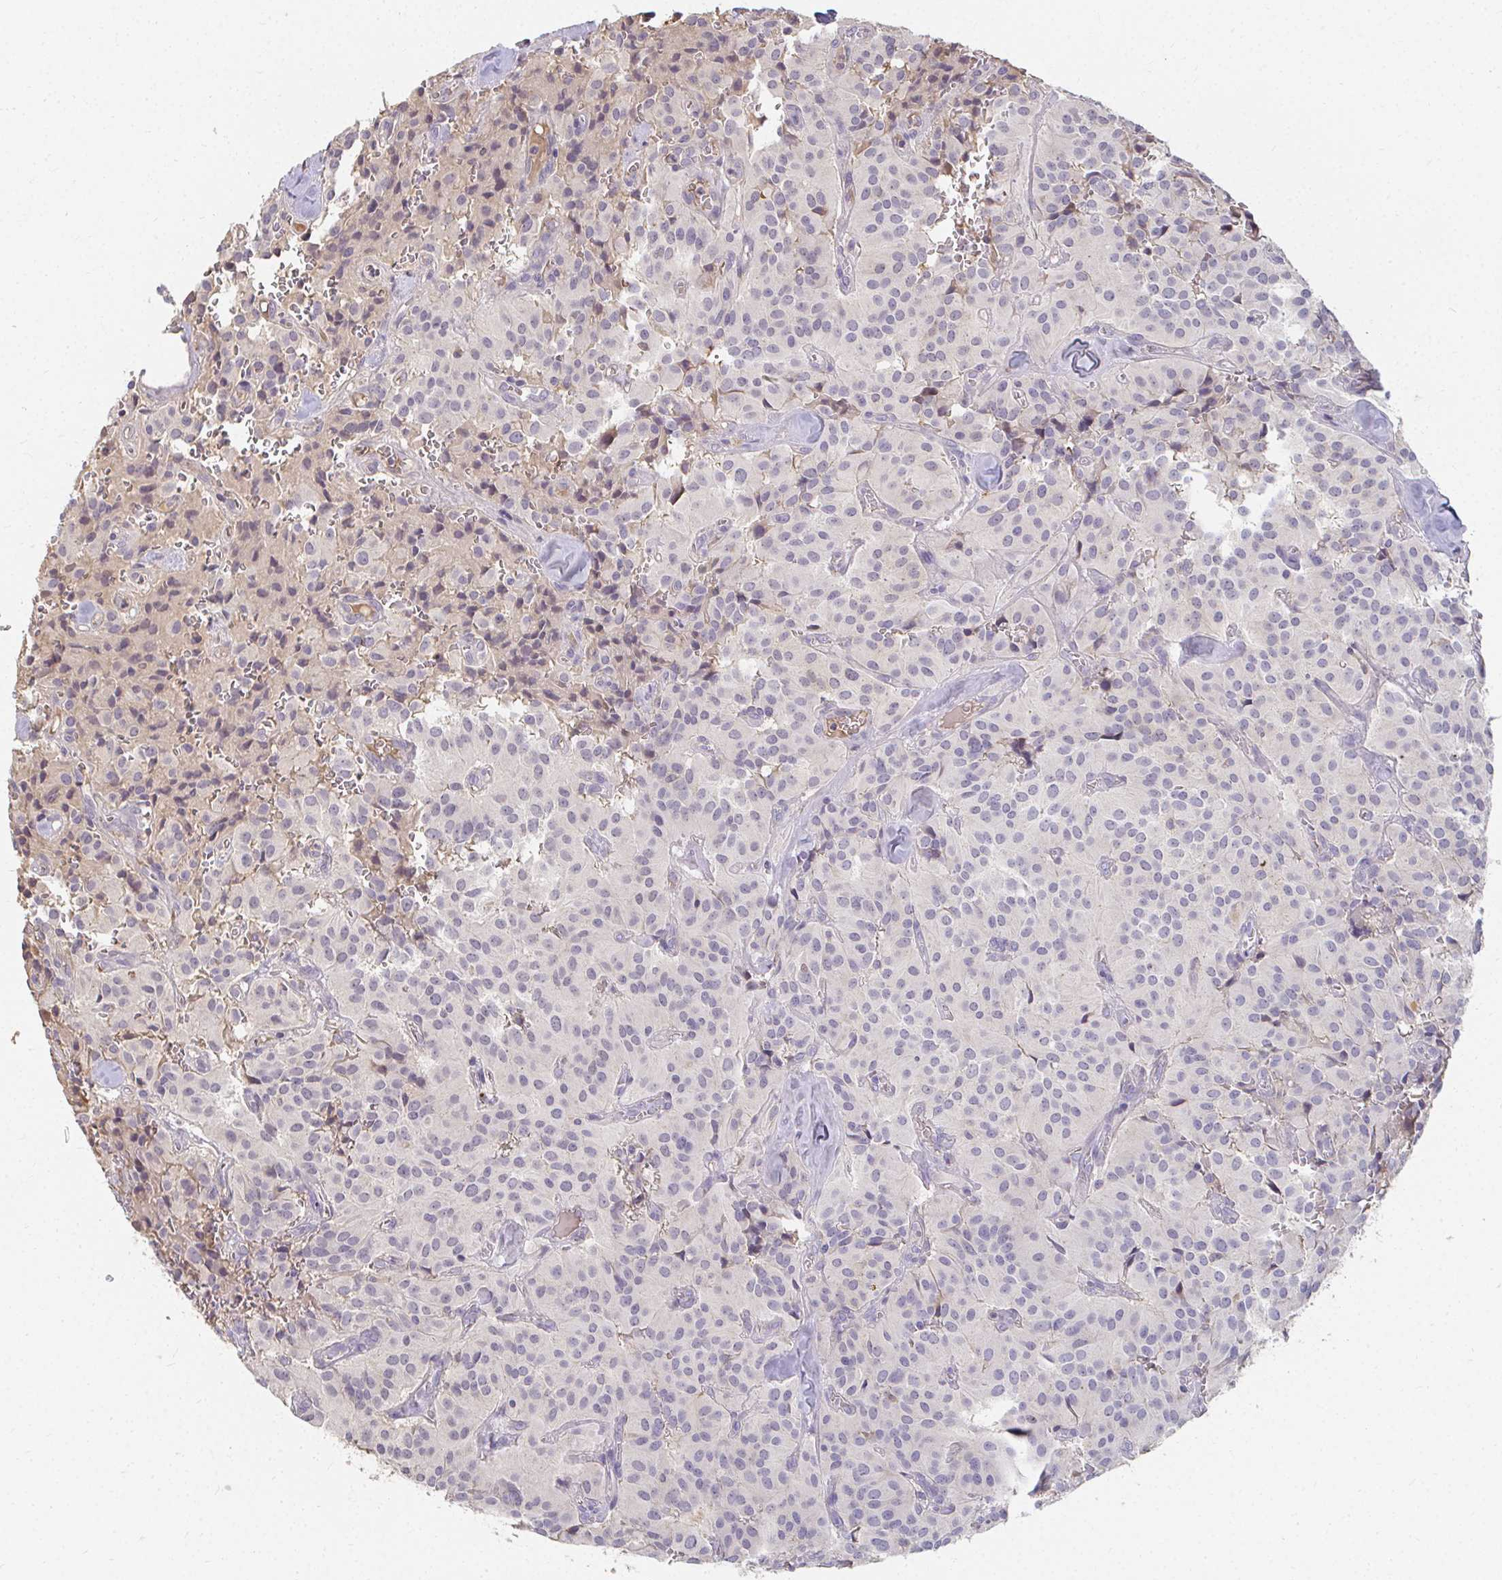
{"staining": {"intensity": "negative", "quantity": "none", "location": "none"}, "tissue": "glioma", "cell_type": "Tumor cells", "image_type": "cancer", "snomed": [{"axis": "morphology", "description": "Glioma, malignant, Low grade"}, {"axis": "topography", "description": "Brain"}], "caption": "There is no significant positivity in tumor cells of glioma.", "gene": "LOXL4", "patient": {"sex": "male", "age": 42}}